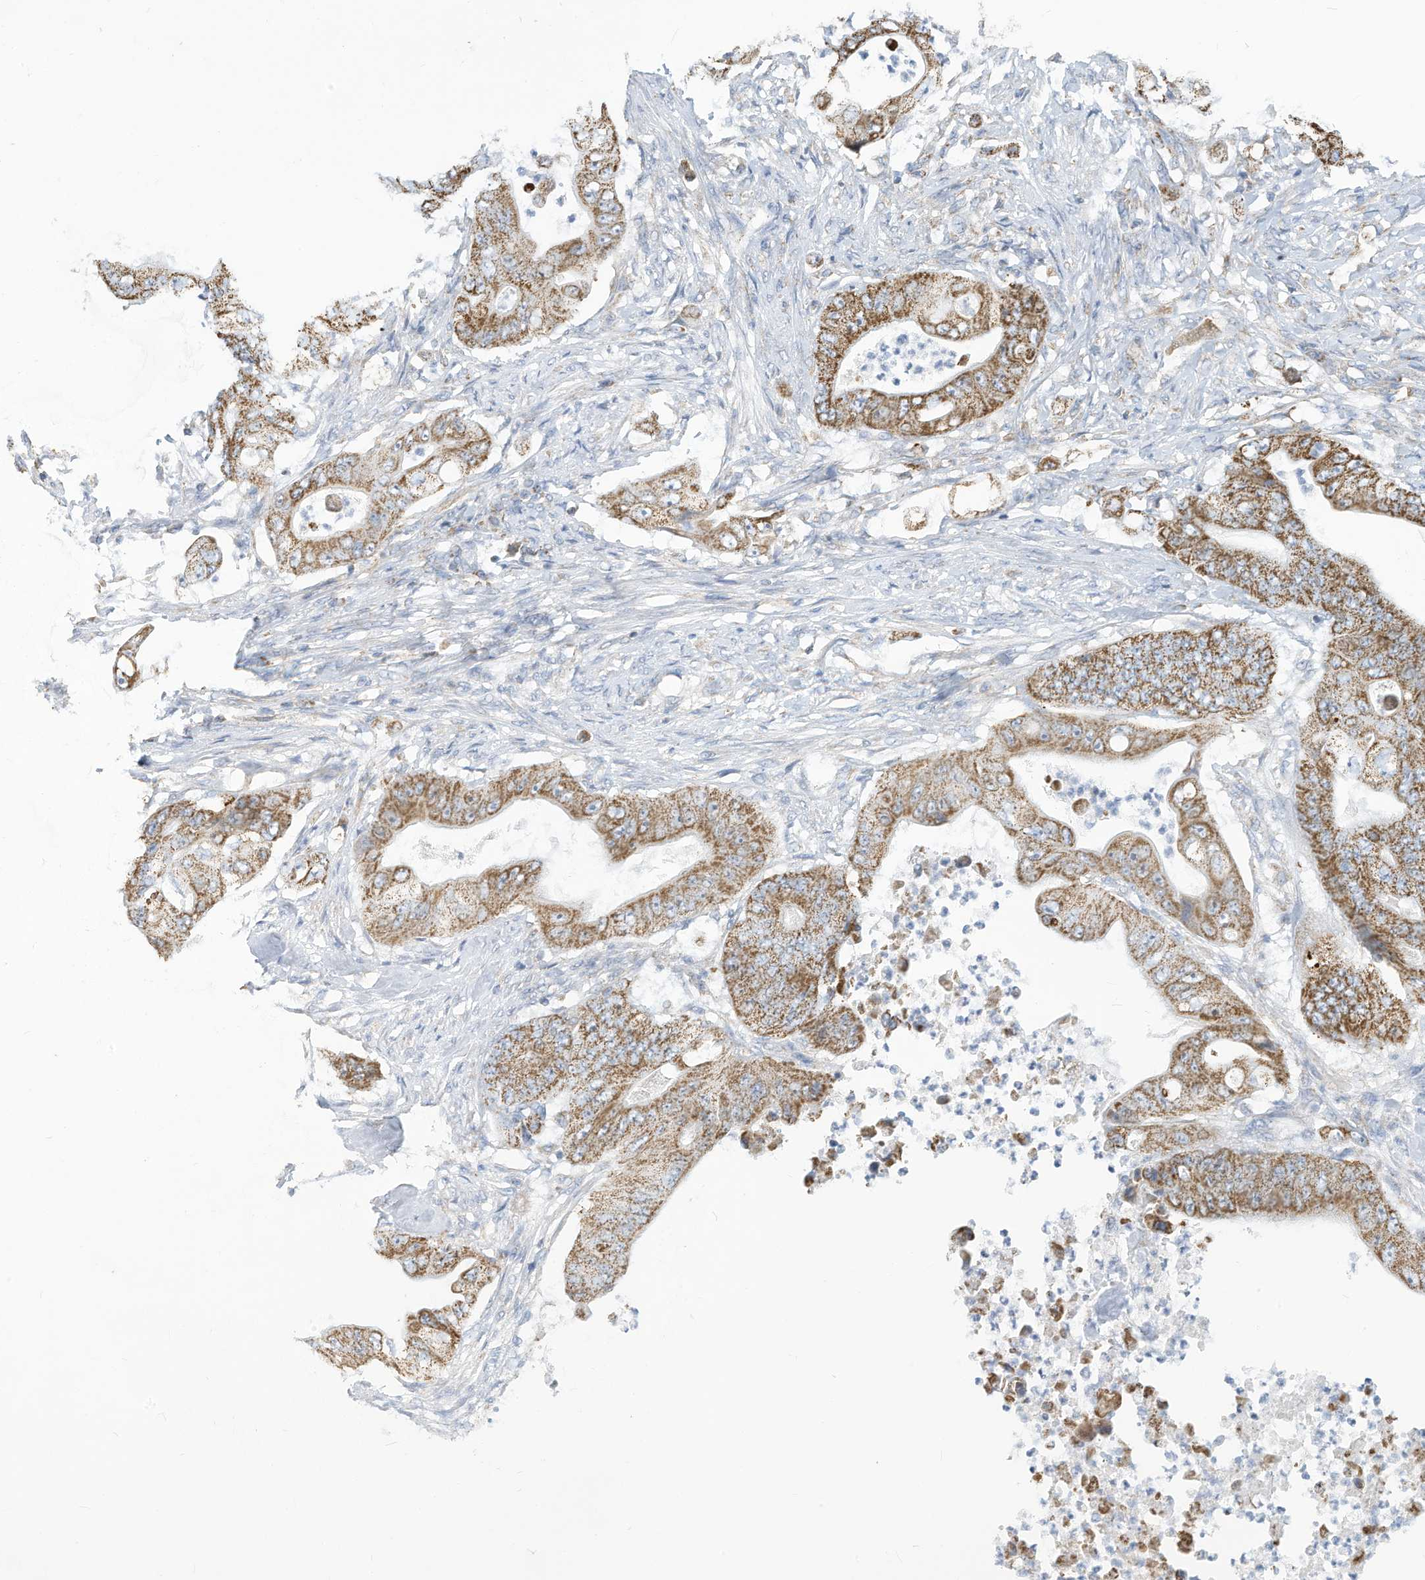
{"staining": {"intensity": "moderate", "quantity": ">75%", "location": "cytoplasmic/membranous"}, "tissue": "stomach cancer", "cell_type": "Tumor cells", "image_type": "cancer", "snomed": [{"axis": "morphology", "description": "Adenocarcinoma, NOS"}, {"axis": "topography", "description": "Stomach"}], "caption": "An image of human stomach cancer stained for a protein displays moderate cytoplasmic/membranous brown staining in tumor cells.", "gene": "NLN", "patient": {"sex": "female", "age": 73}}